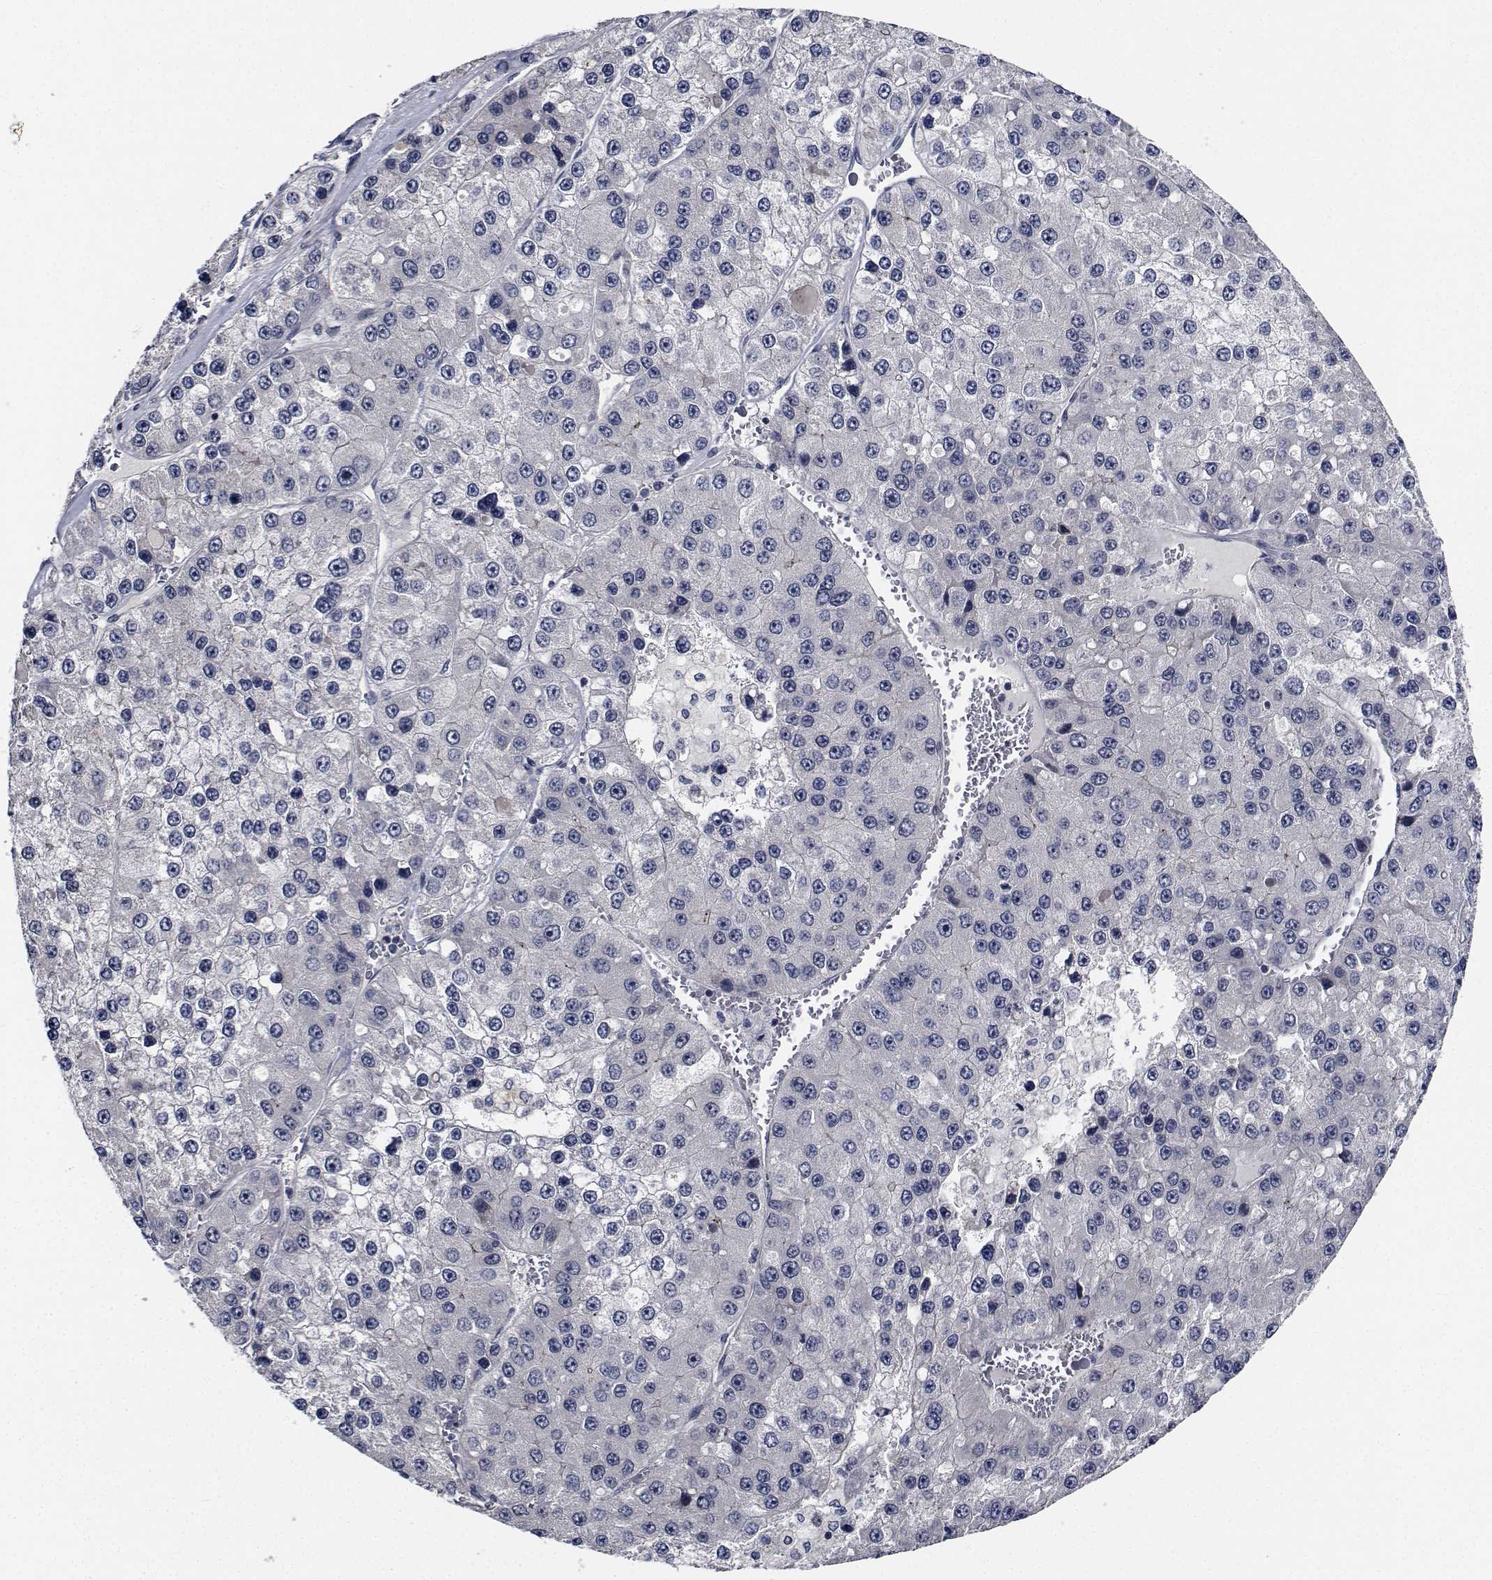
{"staining": {"intensity": "negative", "quantity": "none", "location": "none"}, "tissue": "liver cancer", "cell_type": "Tumor cells", "image_type": "cancer", "snomed": [{"axis": "morphology", "description": "Carcinoma, Hepatocellular, NOS"}, {"axis": "topography", "description": "Liver"}], "caption": "Immunohistochemistry histopathology image of human liver hepatocellular carcinoma stained for a protein (brown), which exhibits no expression in tumor cells.", "gene": "NVL", "patient": {"sex": "female", "age": 73}}